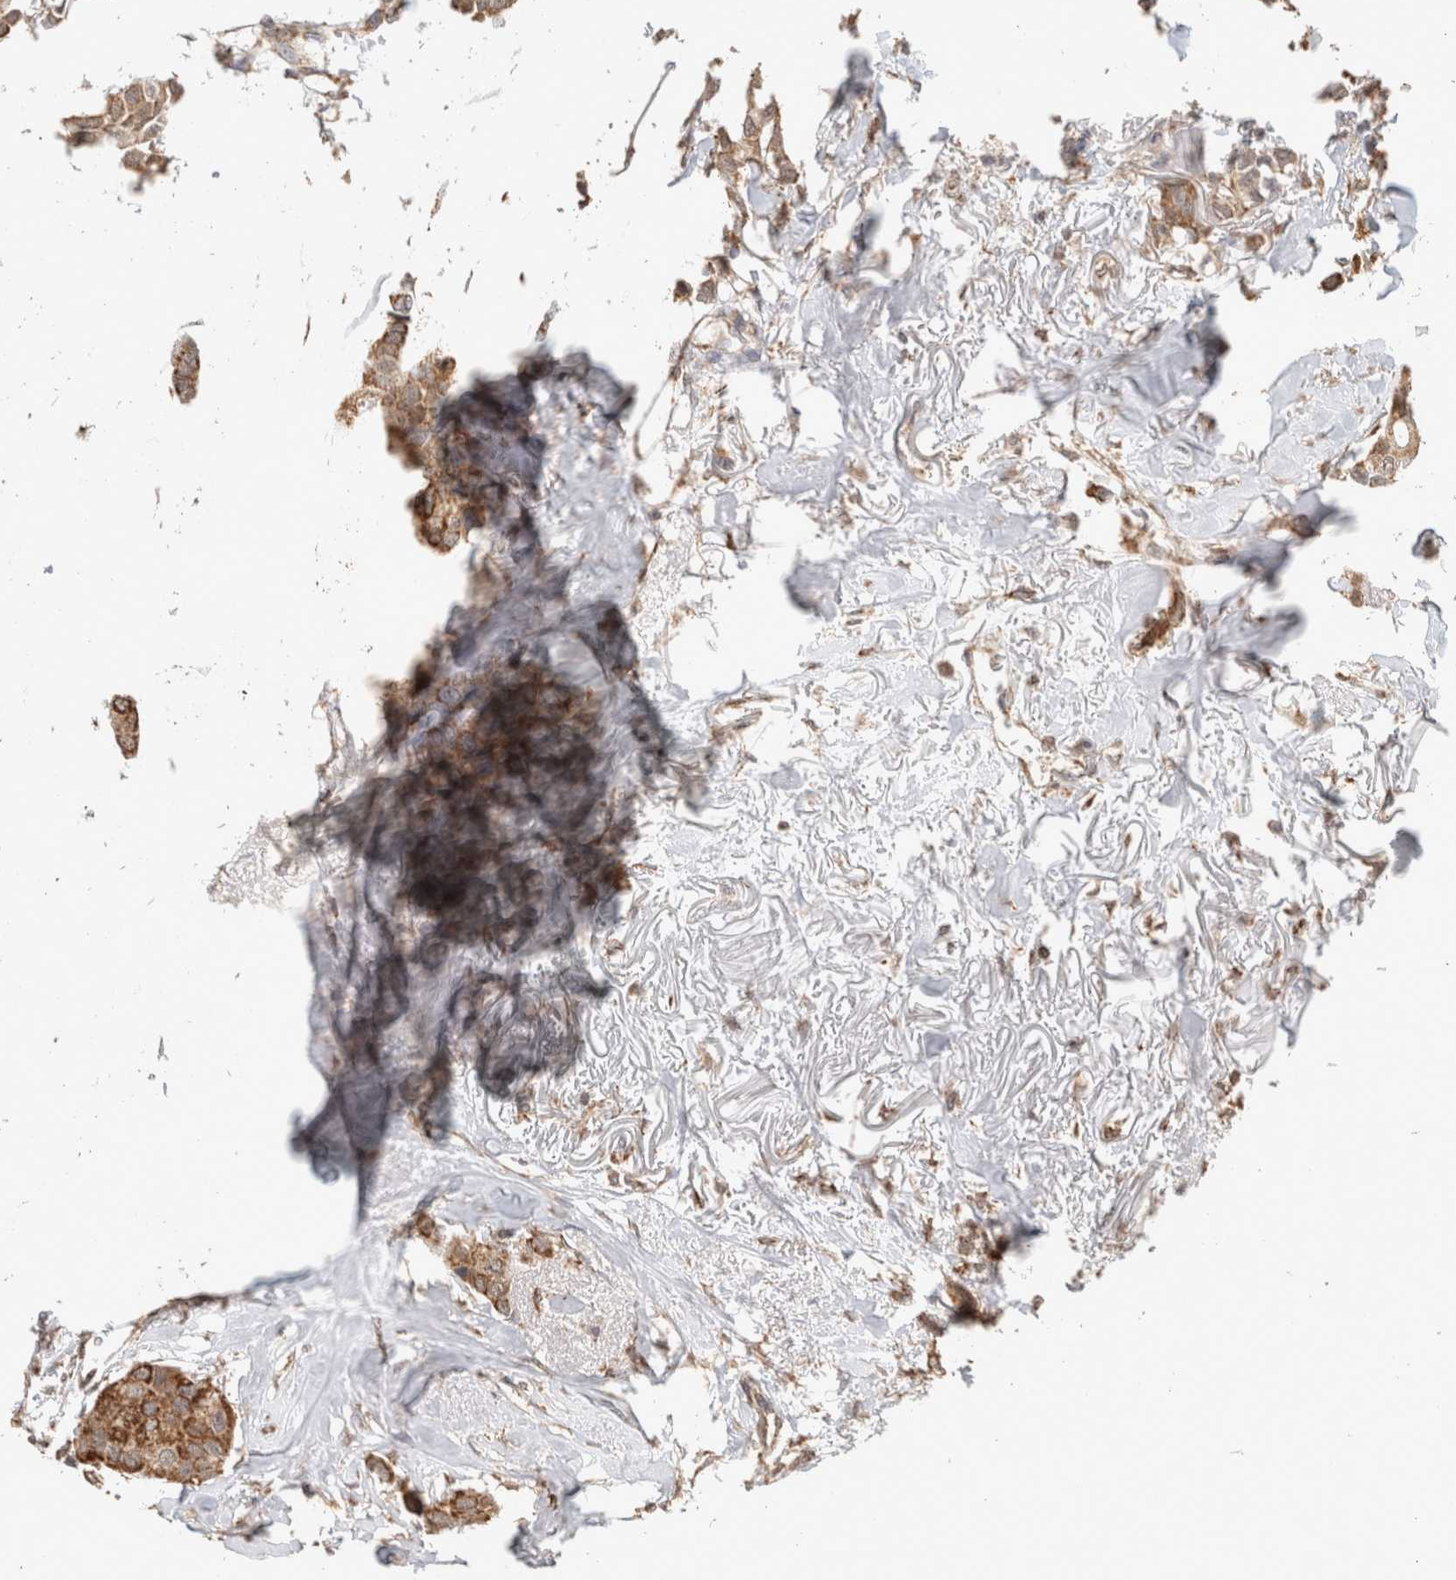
{"staining": {"intensity": "weak", "quantity": ">75%", "location": "cytoplasmic/membranous"}, "tissue": "breast cancer", "cell_type": "Tumor cells", "image_type": "cancer", "snomed": [{"axis": "morphology", "description": "Duct carcinoma"}, {"axis": "topography", "description": "Breast"}], "caption": "IHC image of neoplastic tissue: human breast cancer stained using immunohistochemistry (IHC) shows low levels of weak protein expression localized specifically in the cytoplasmic/membranous of tumor cells, appearing as a cytoplasmic/membranous brown color.", "gene": "BNIP3L", "patient": {"sex": "female", "age": 80}}